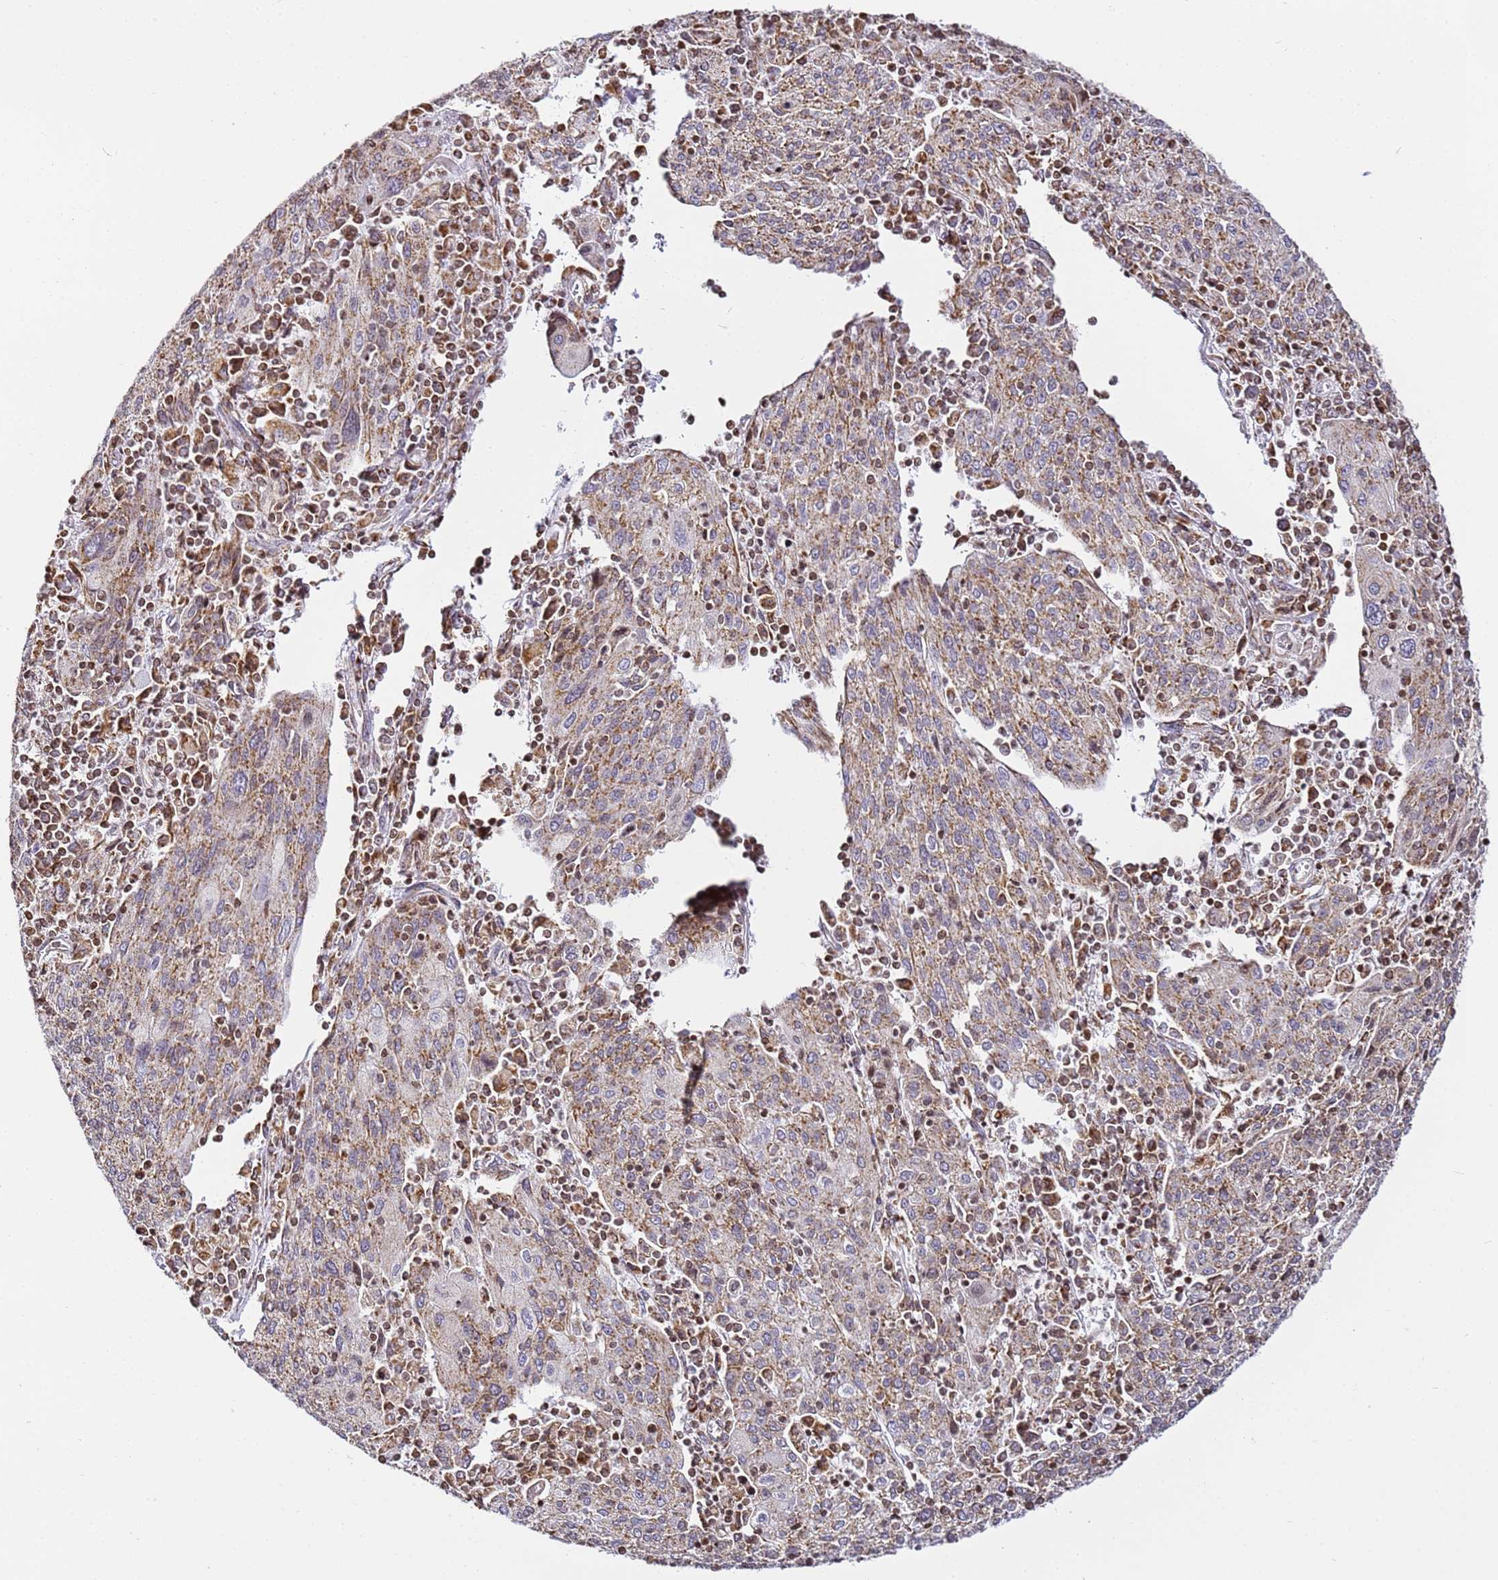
{"staining": {"intensity": "moderate", "quantity": ">75%", "location": "cytoplasmic/membranous"}, "tissue": "cervical cancer", "cell_type": "Tumor cells", "image_type": "cancer", "snomed": [{"axis": "morphology", "description": "Squamous cell carcinoma, NOS"}, {"axis": "topography", "description": "Cervix"}], "caption": "Immunohistochemistry of cervical squamous cell carcinoma reveals medium levels of moderate cytoplasmic/membranous expression in approximately >75% of tumor cells.", "gene": "HSPE1", "patient": {"sex": "female", "age": 67}}